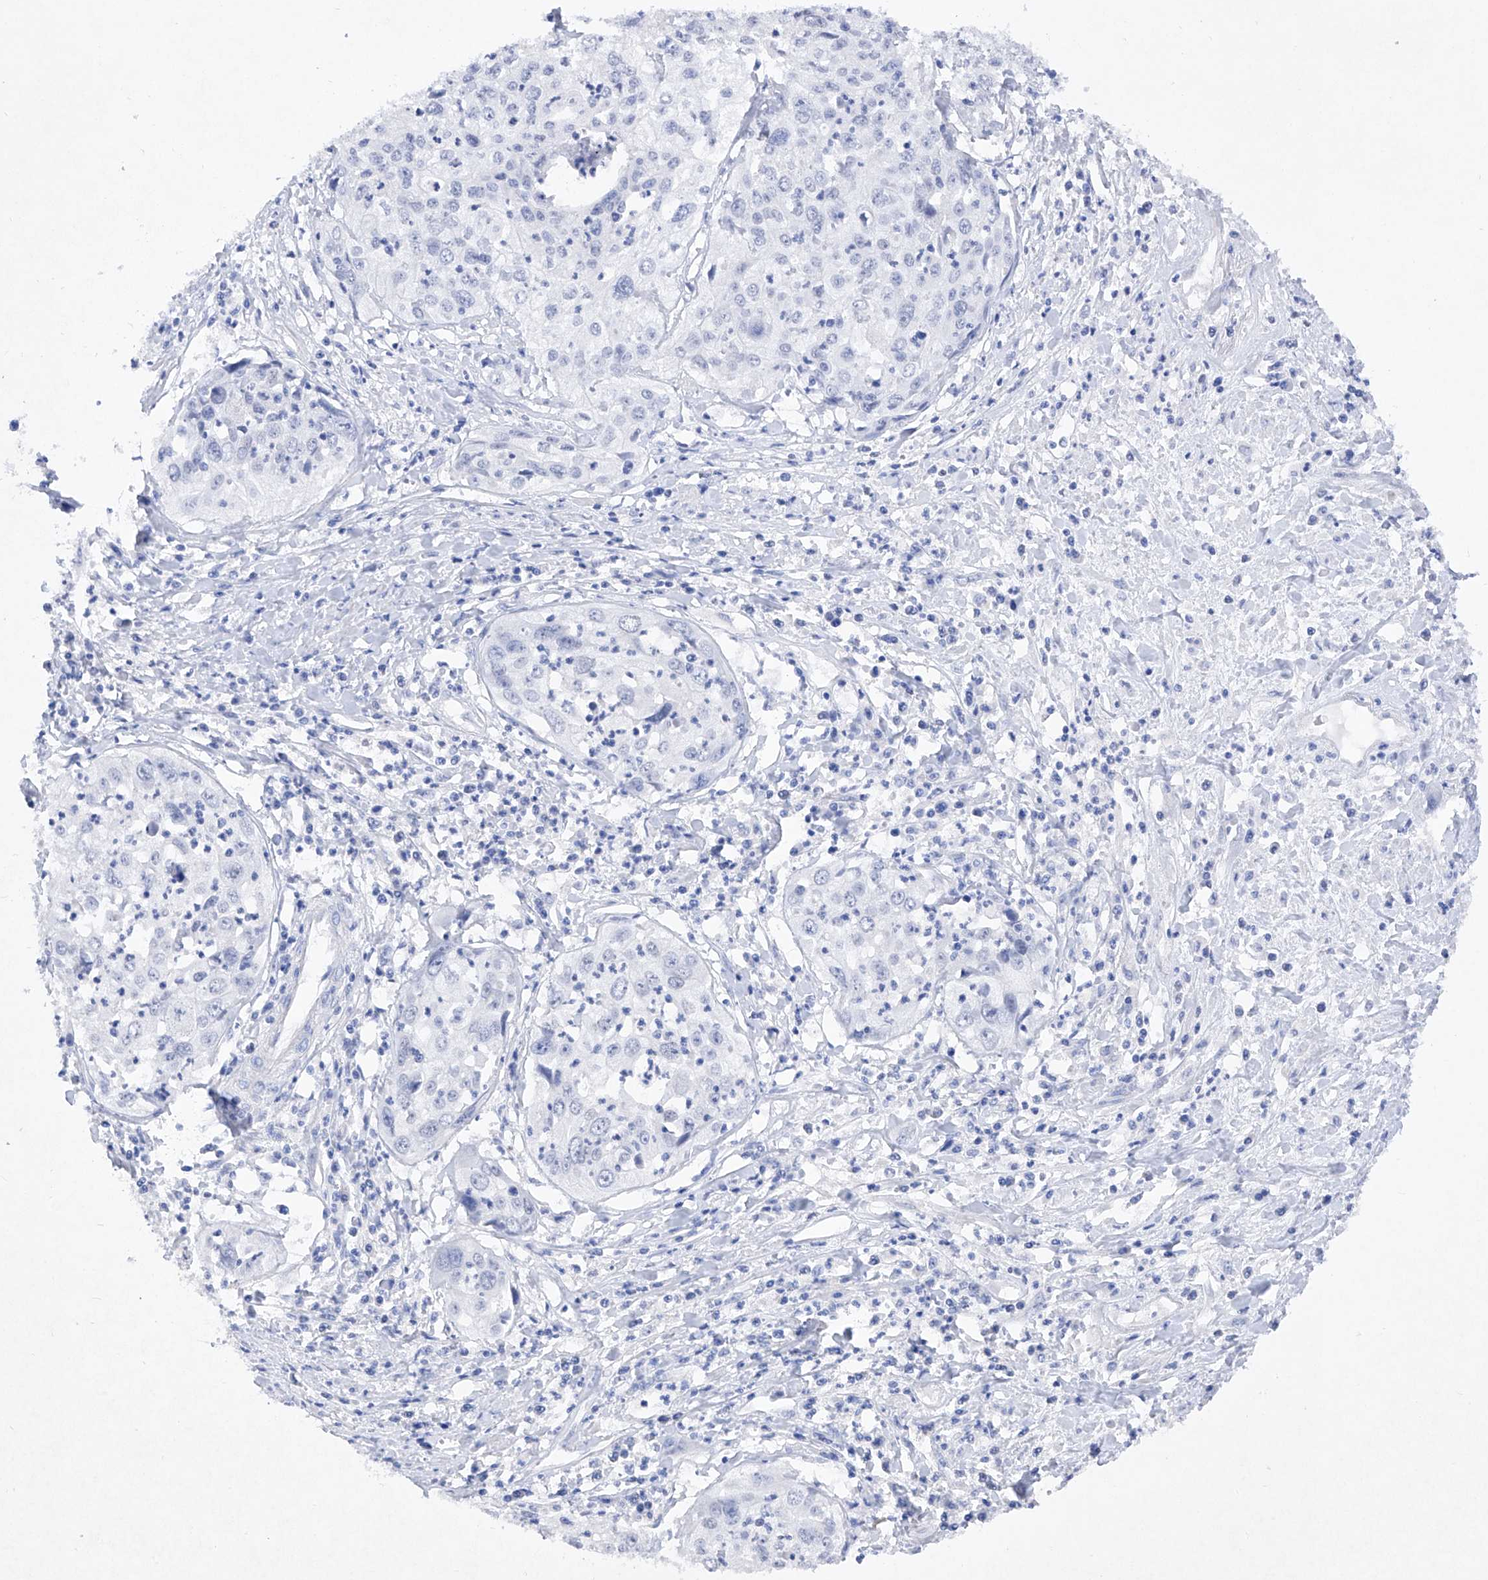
{"staining": {"intensity": "negative", "quantity": "none", "location": "none"}, "tissue": "cervical cancer", "cell_type": "Tumor cells", "image_type": "cancer", "snomed": [{"axis": "morphology", "description": "Squamous cell carcinoma, NOS"}, {"axis": "topography", "description": "Cervix"}], "caption": "Tumor cells are negative for protein expression in human cervical cancer (squamous cell carcinoma).", "gene": "BARX2", "patient": {"sex": "female", "age": 31}}